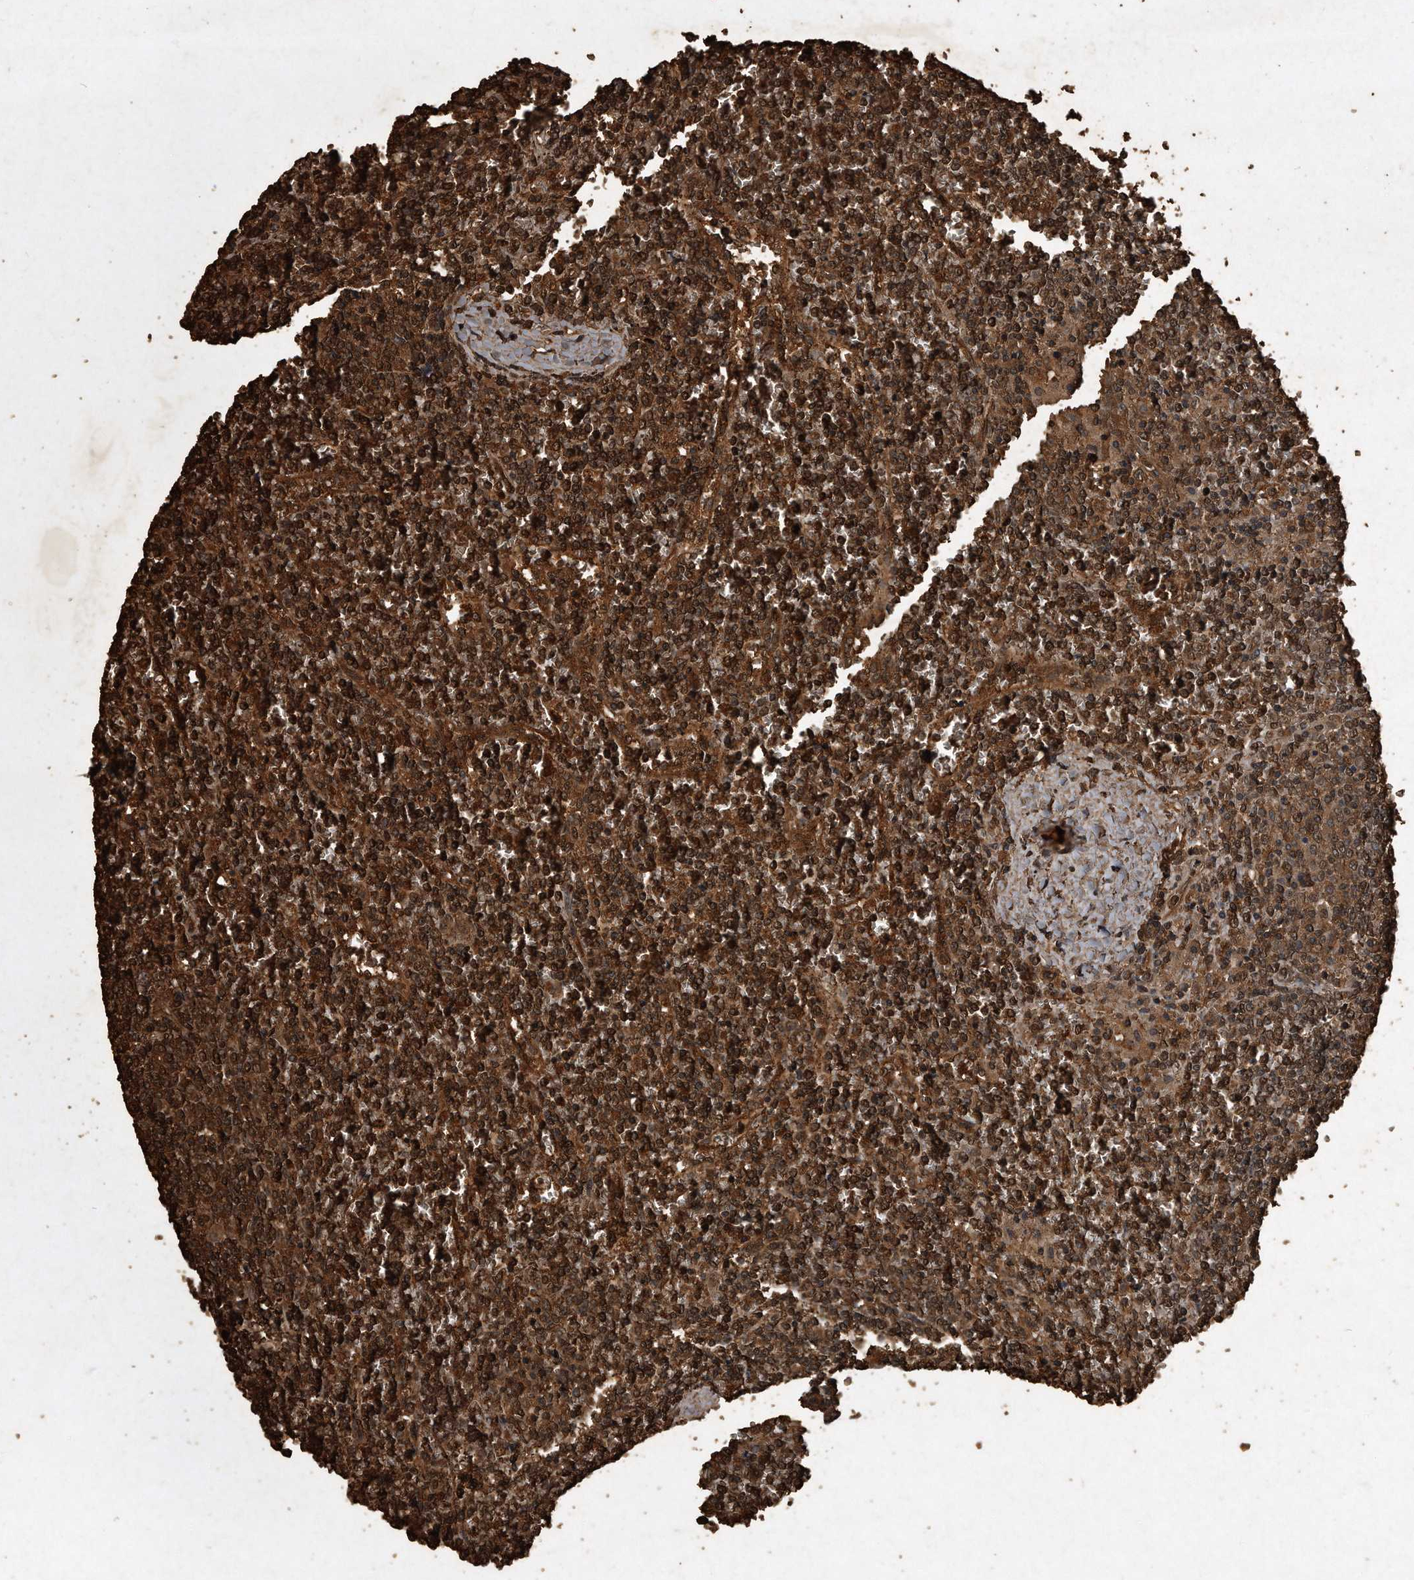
{"staining": {"intensity": "strong", "quantity": ">75%", "location": "cytoplasmic/membranous,nuclear"}, "tissue": "lymphoma", "cell_type": "Tumor cells", "image_type": "cancer", "snomed": [{"axis": "morphology", "description": "Malignant lymphoma, non-Hodgkin's type, Low grade"}, {"axis": "topography", "description": "Spleen"}], "caption": "Lymphoma stained with a brown dye reveals strong cytoplasmic/membranous and nuclear positive positivity in approximately >75% of tumor cells.", "gene": "CFLAR", "patient": {"sex": "female", "age": 19}}